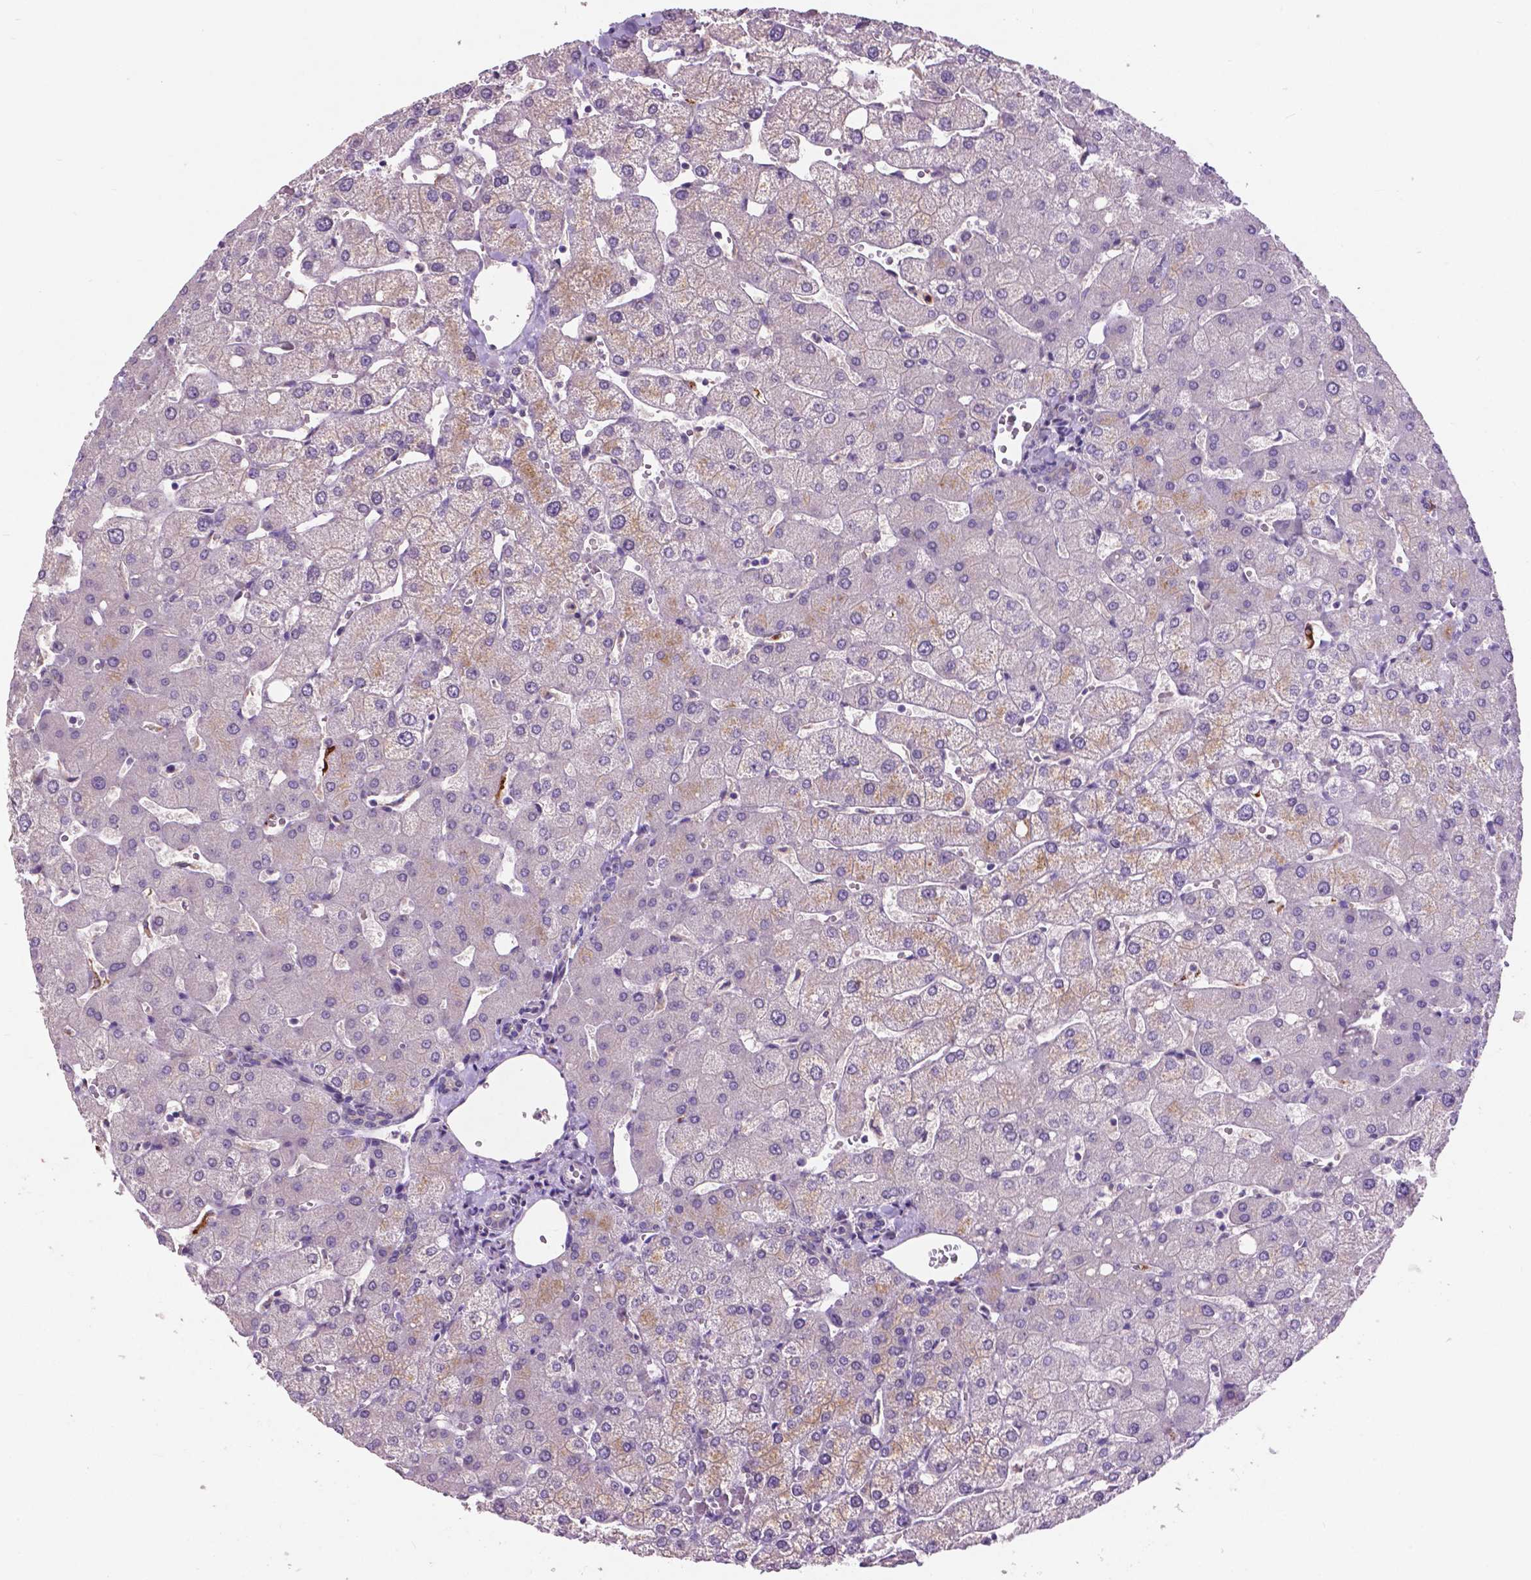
{"staining": {"intensity": "negative", "quantity": "none", "location": "none"}, "tissue": "liver", "cell_type": "Cholangiocytes", "image_type": "normal", "snomed": [{"axis": "morphology", "description": "Normal tissue, NOS"}, {"axis": "topography", "description": "Liver"}], "caption": "This is a photomicrograph of immunohistochemistry staining of normal liver, which shows no positivity in cholangiocytes. Brightfield microscopy of immunohistochemistry stained with DAB (brown) and hematoxylin (blue), captured at high magnification.", "gene": "PLSCR1", "patient": {"sex": "female", "age": 54}}